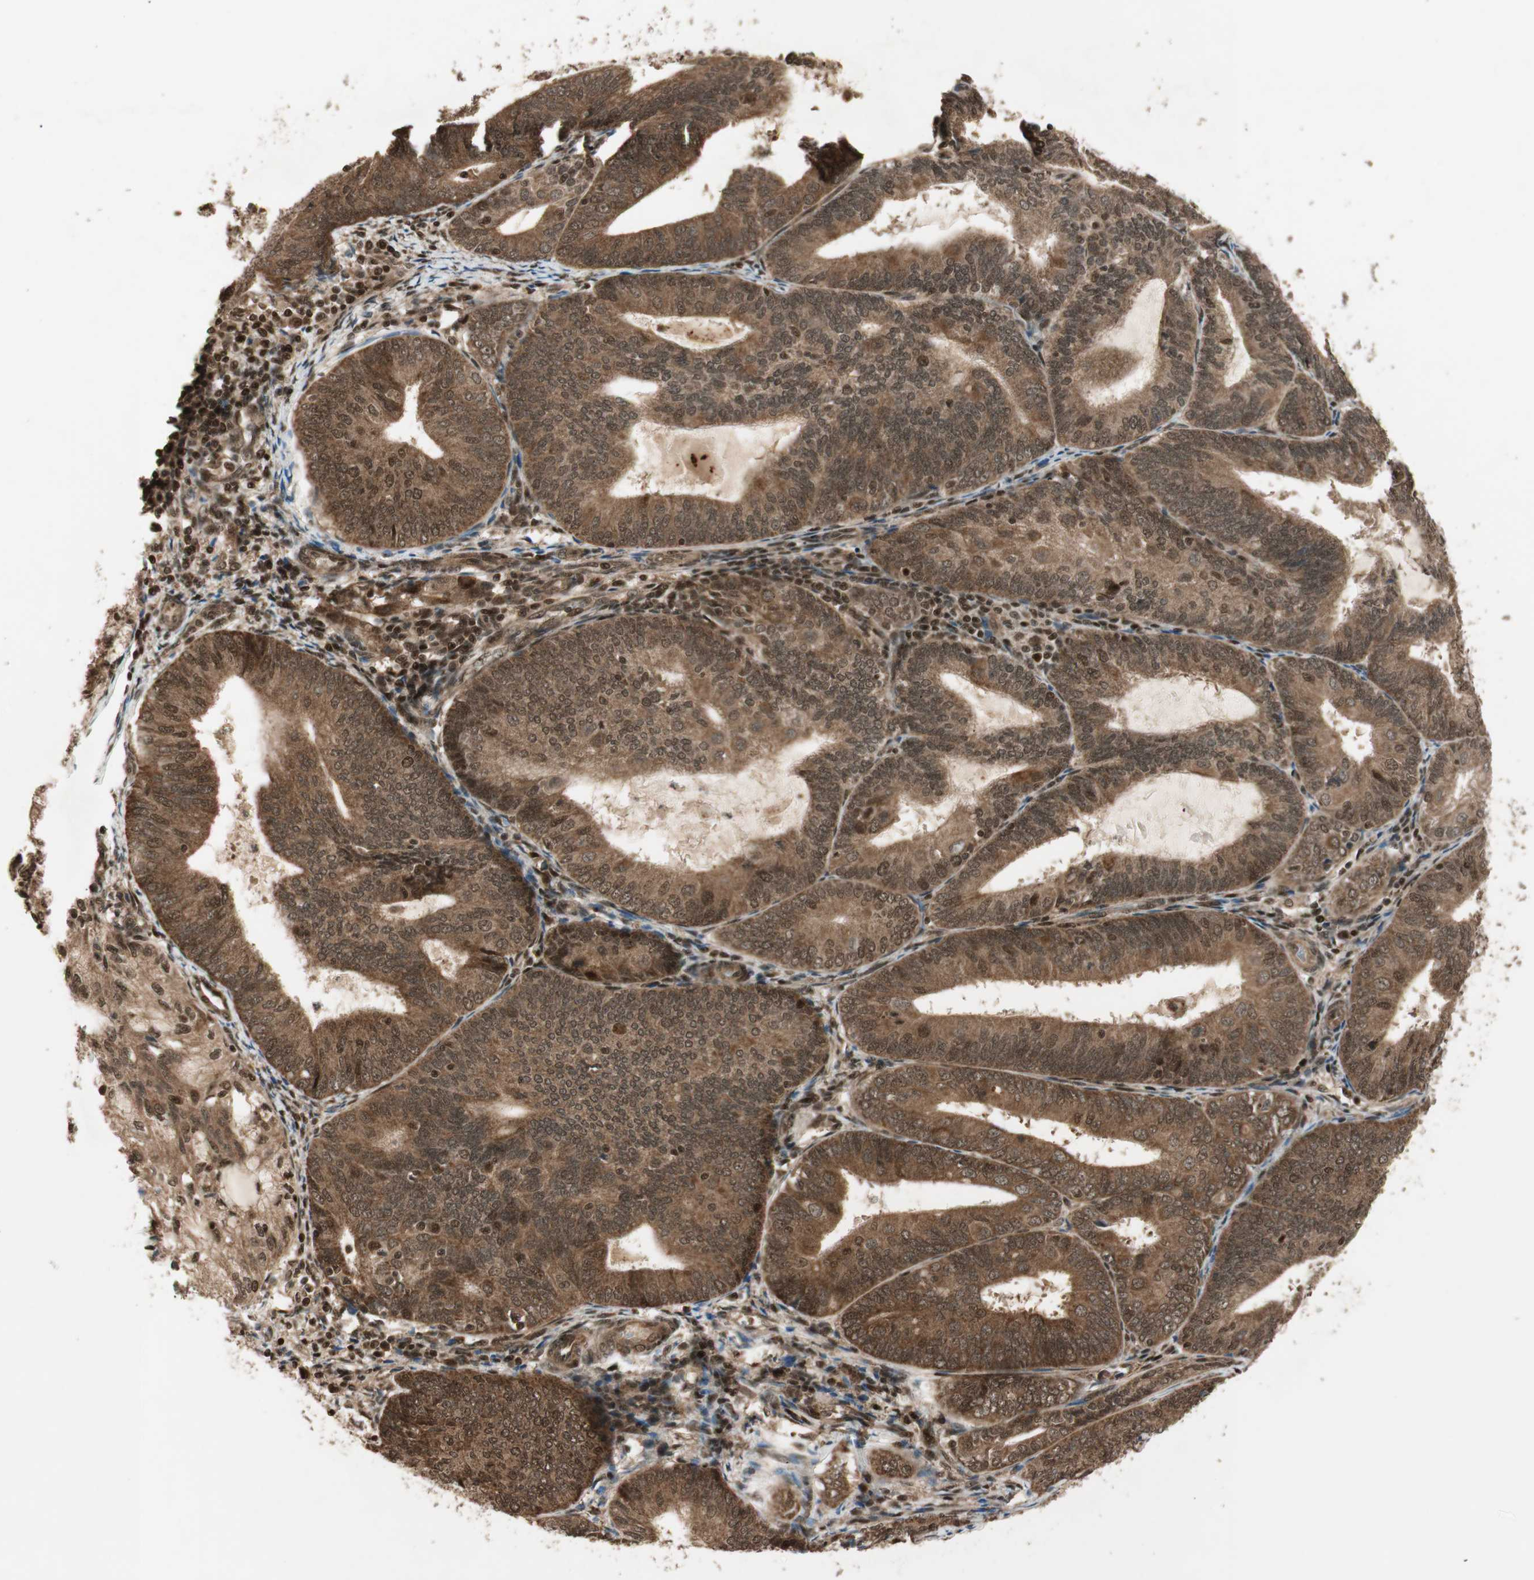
{"staining": {"intensity": "moderate", "quantity": ">75%", "location": "cytoplasmic/membranous,nuclear"}, "tissue": "endometrial cancer", "cell_type": "Tumor cells", "image_type": "cancer", "snomed": [{"axis": "morphology", "description": "Adenocarcinoma, NOS"}, {"axis": "topography", "description": "Endometrium"}], "caption": "DAB (3,3'-diaminobenzidine) immunohistochemical staining of endometrial adenocarcinoma displays moderate cytoplasmic/membranous and nuclear protein staining in approximately >75% of tumor cells.", "gene": "RPA3", "patient": {"sex": "female", "age": 81}}